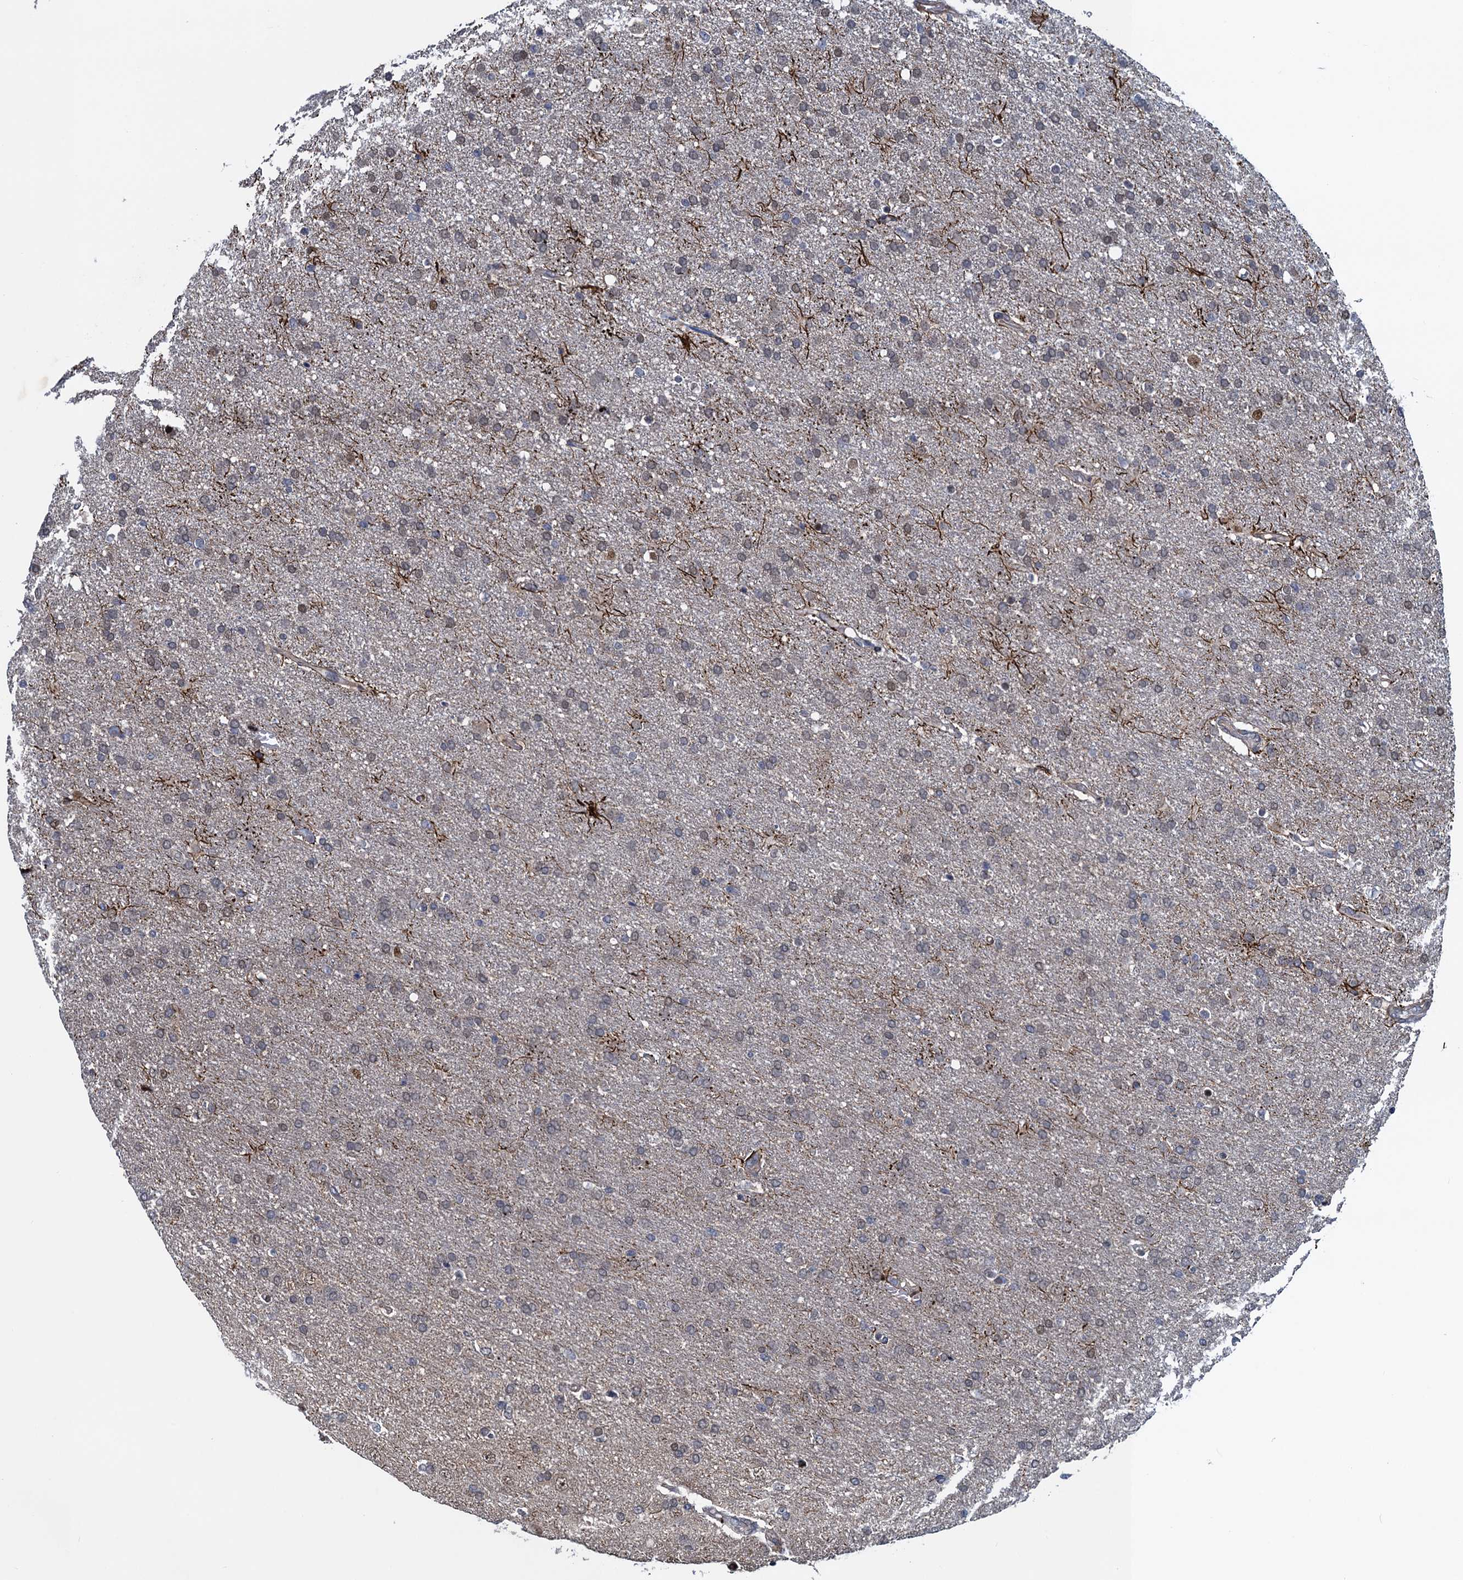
{"staining": {"intensity": "negative", "quantity": "none", "location": "none"}, "tissue": "glioma", "cell_type": "Tumor cells", "image_type": "cancer", "snomed": [{"axis": "morphology", "description": "Glioma, malignant, High grade"}, {"axis": "topography", "description": "Brain"}], "caption": "Immunohistochemistry of human glioma demonstrates no positivity in tumor cells.", "gene": "ATOSA", "patient": {"sex": "male", "age": 72}}